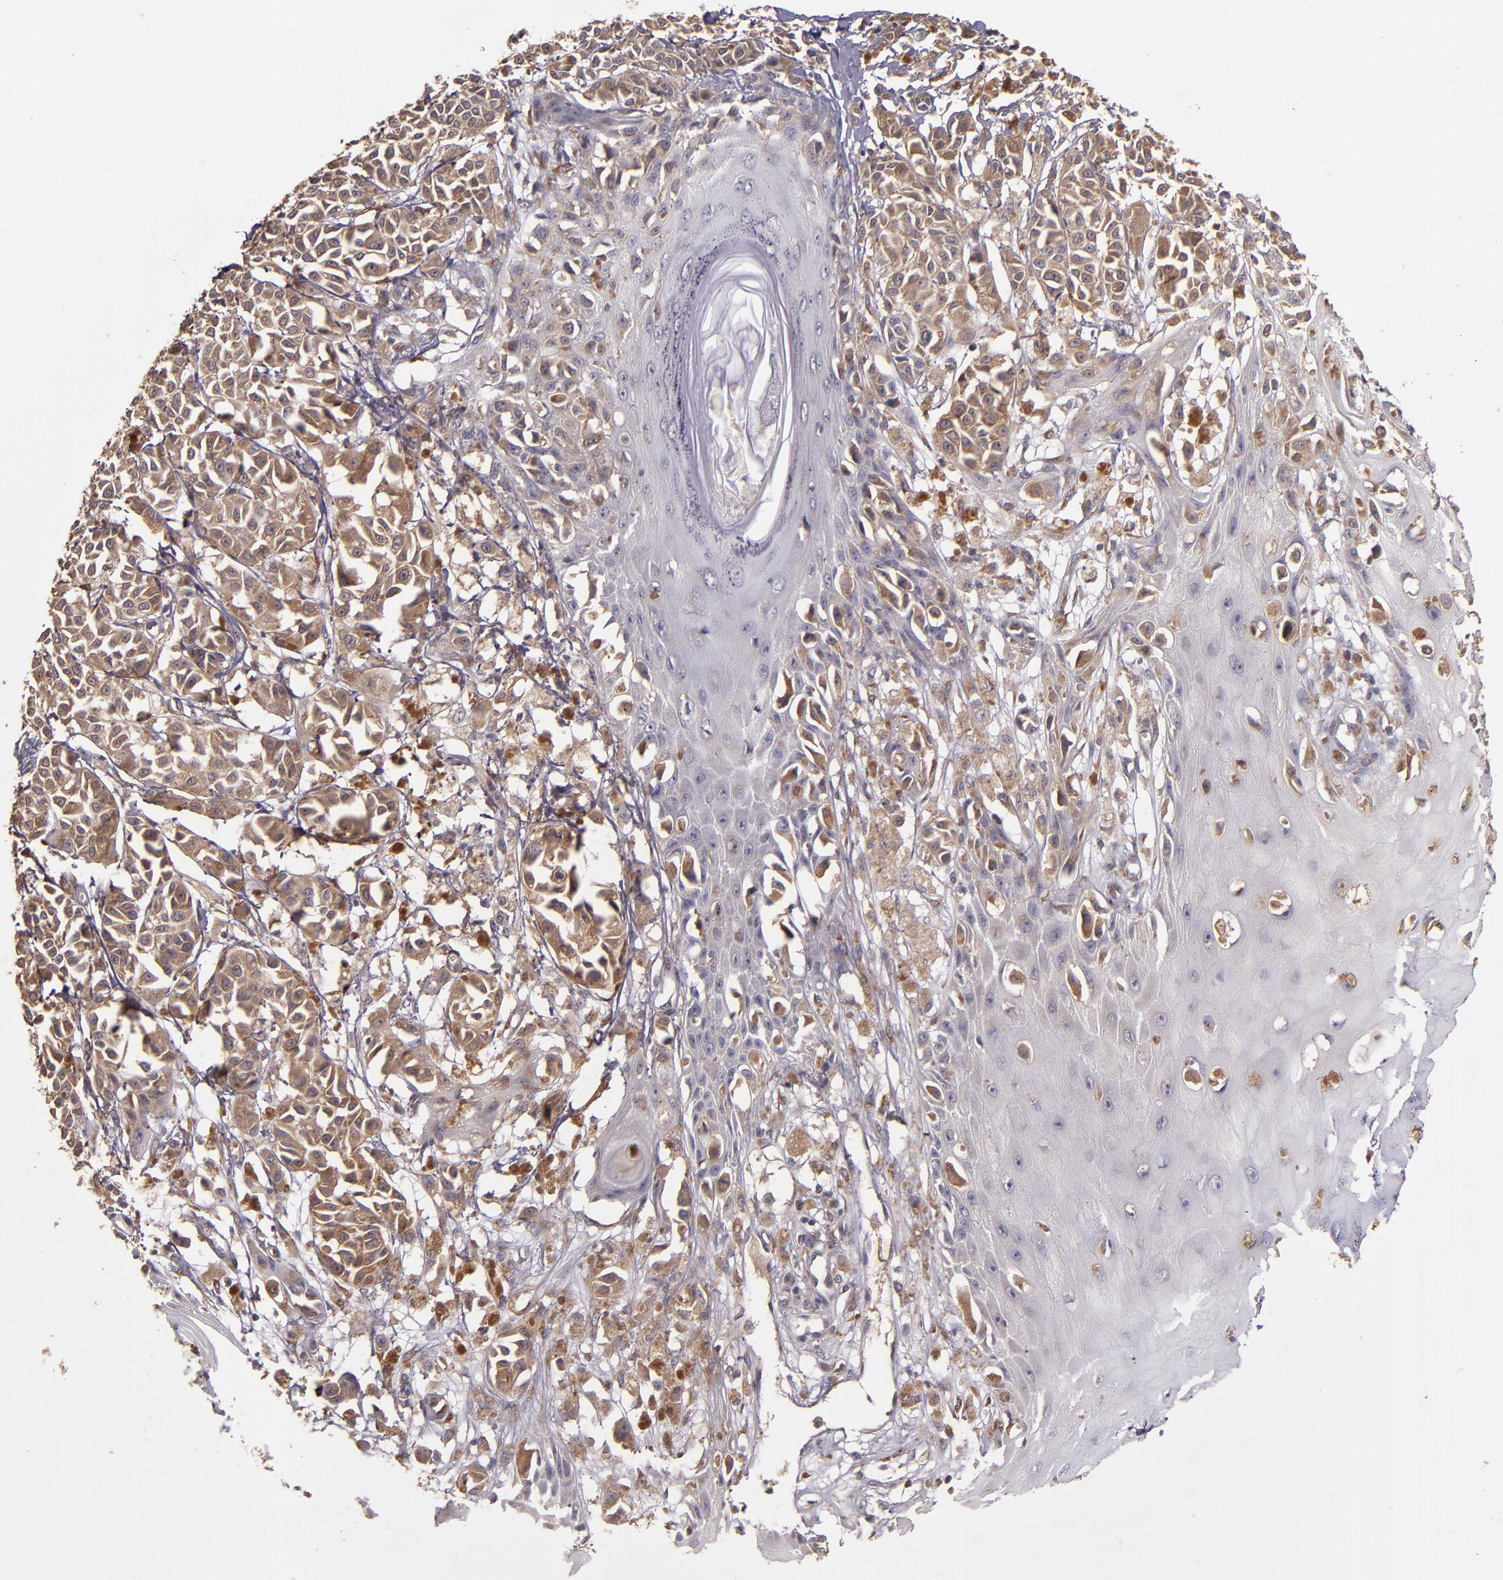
{"staining": {"intensity": "moderate", "quantity": ">75%", "location": "cytoplasmic/membranous"}, "tissue": "melanoma", "cell_type": "Tumor cells", "image_type": "cancer", "snomed": [{"axis": "morphology", "description": "Malignant melanoma, NOS"}, {"axis": "topography", "description": "Skin"}], "caption": "Human melanoma stained with a protein marker displays moderate staining in tumor cells.", "gene": "PRAF2", "patient": {"sex": "male", "age": 76}}